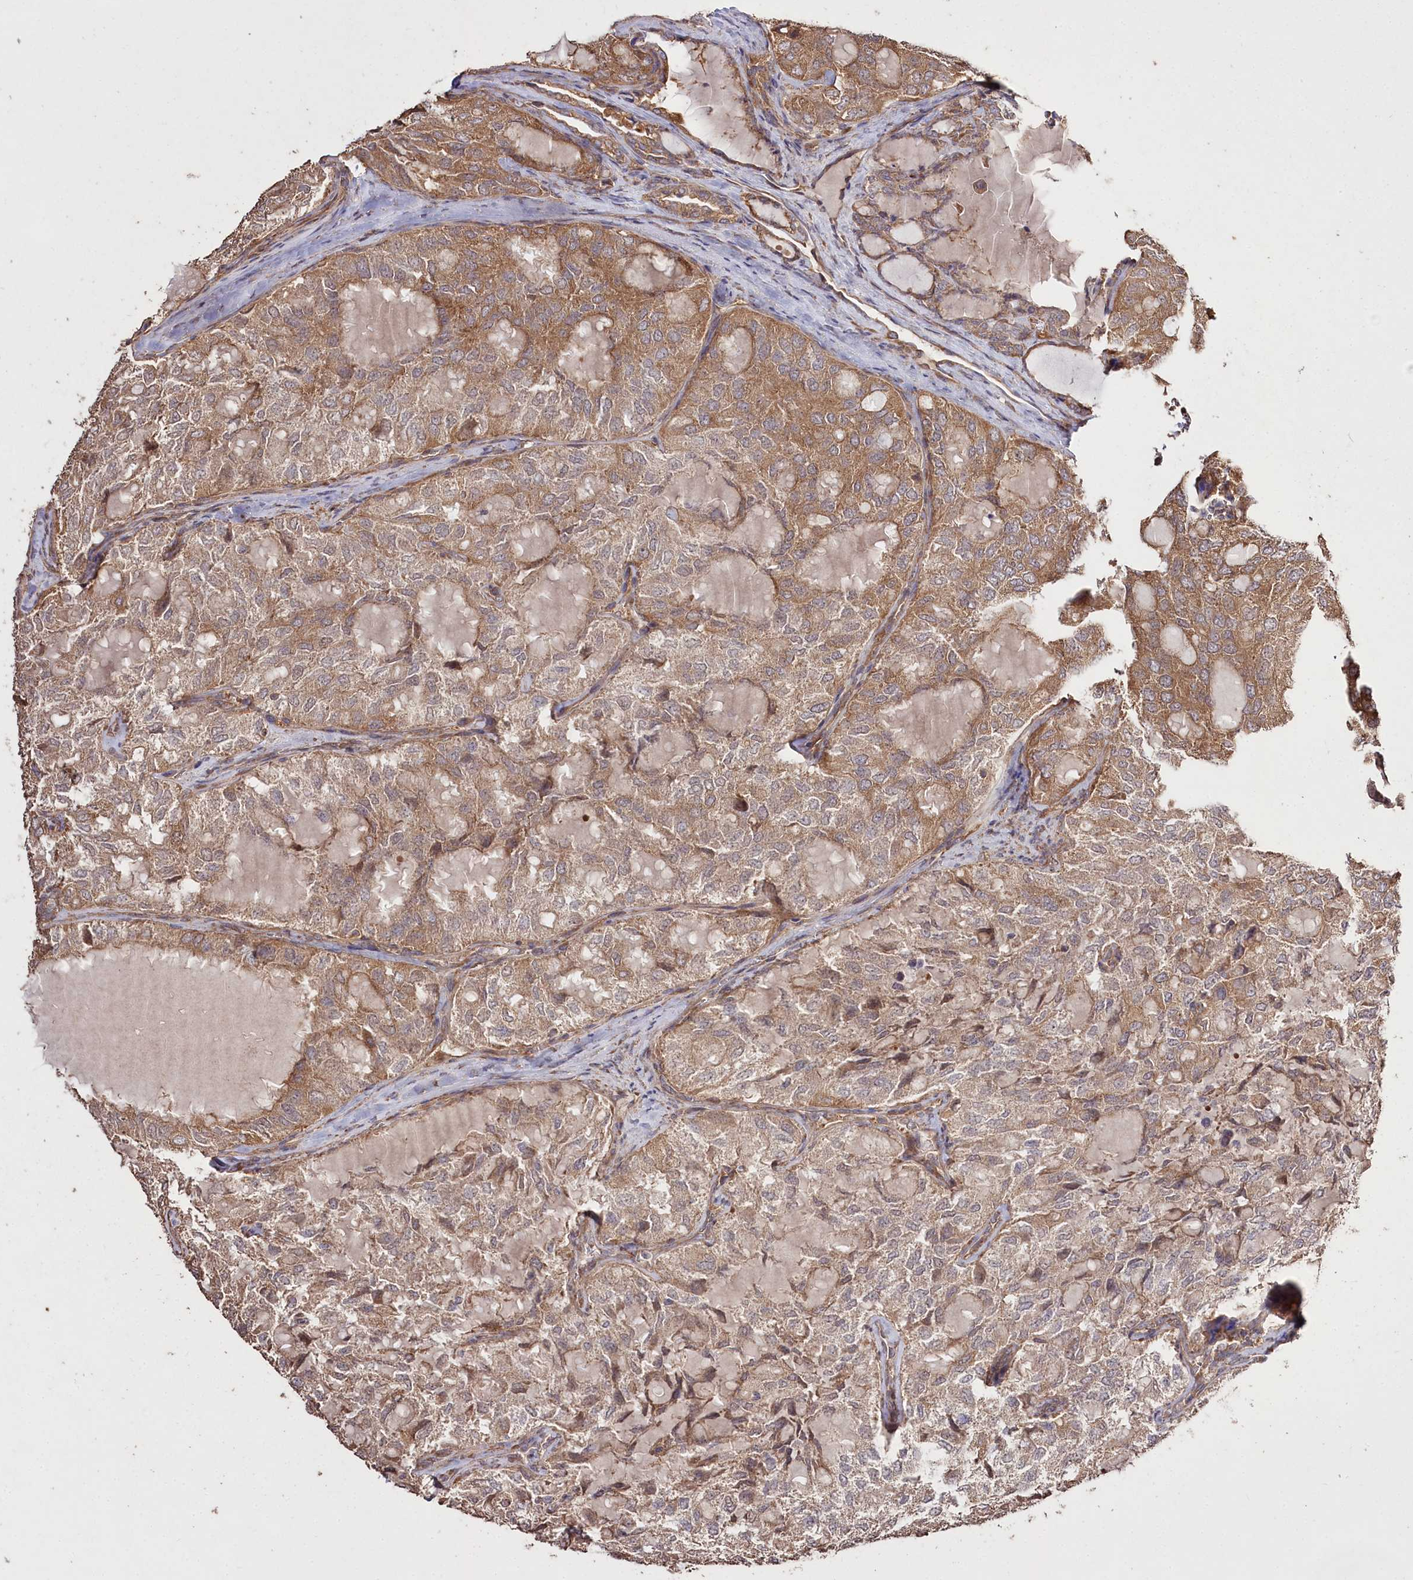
{"staining": {"intensity": "moderate", "quantity": ">75%", "location": "cytoplasmic/membranous"}, "tissue": "thyroid cancer", "cell_type": "Tumor cells", "image_type": "cancer", "snomed": [{"axis": "morphology", "description": "Follicular adenoma carcinoma, NOS"}, {"axis": "topography", "description": "Thyroid gland"}], "caption": "Protein expression analysis of human follicular adenoma carcinoma (thyroid) reveals moderate cytoplasmic/membranous staining in about >75% of tumor cells.", "gene": "PRSS53", "patient": {"sex": "male", "age": 75}}